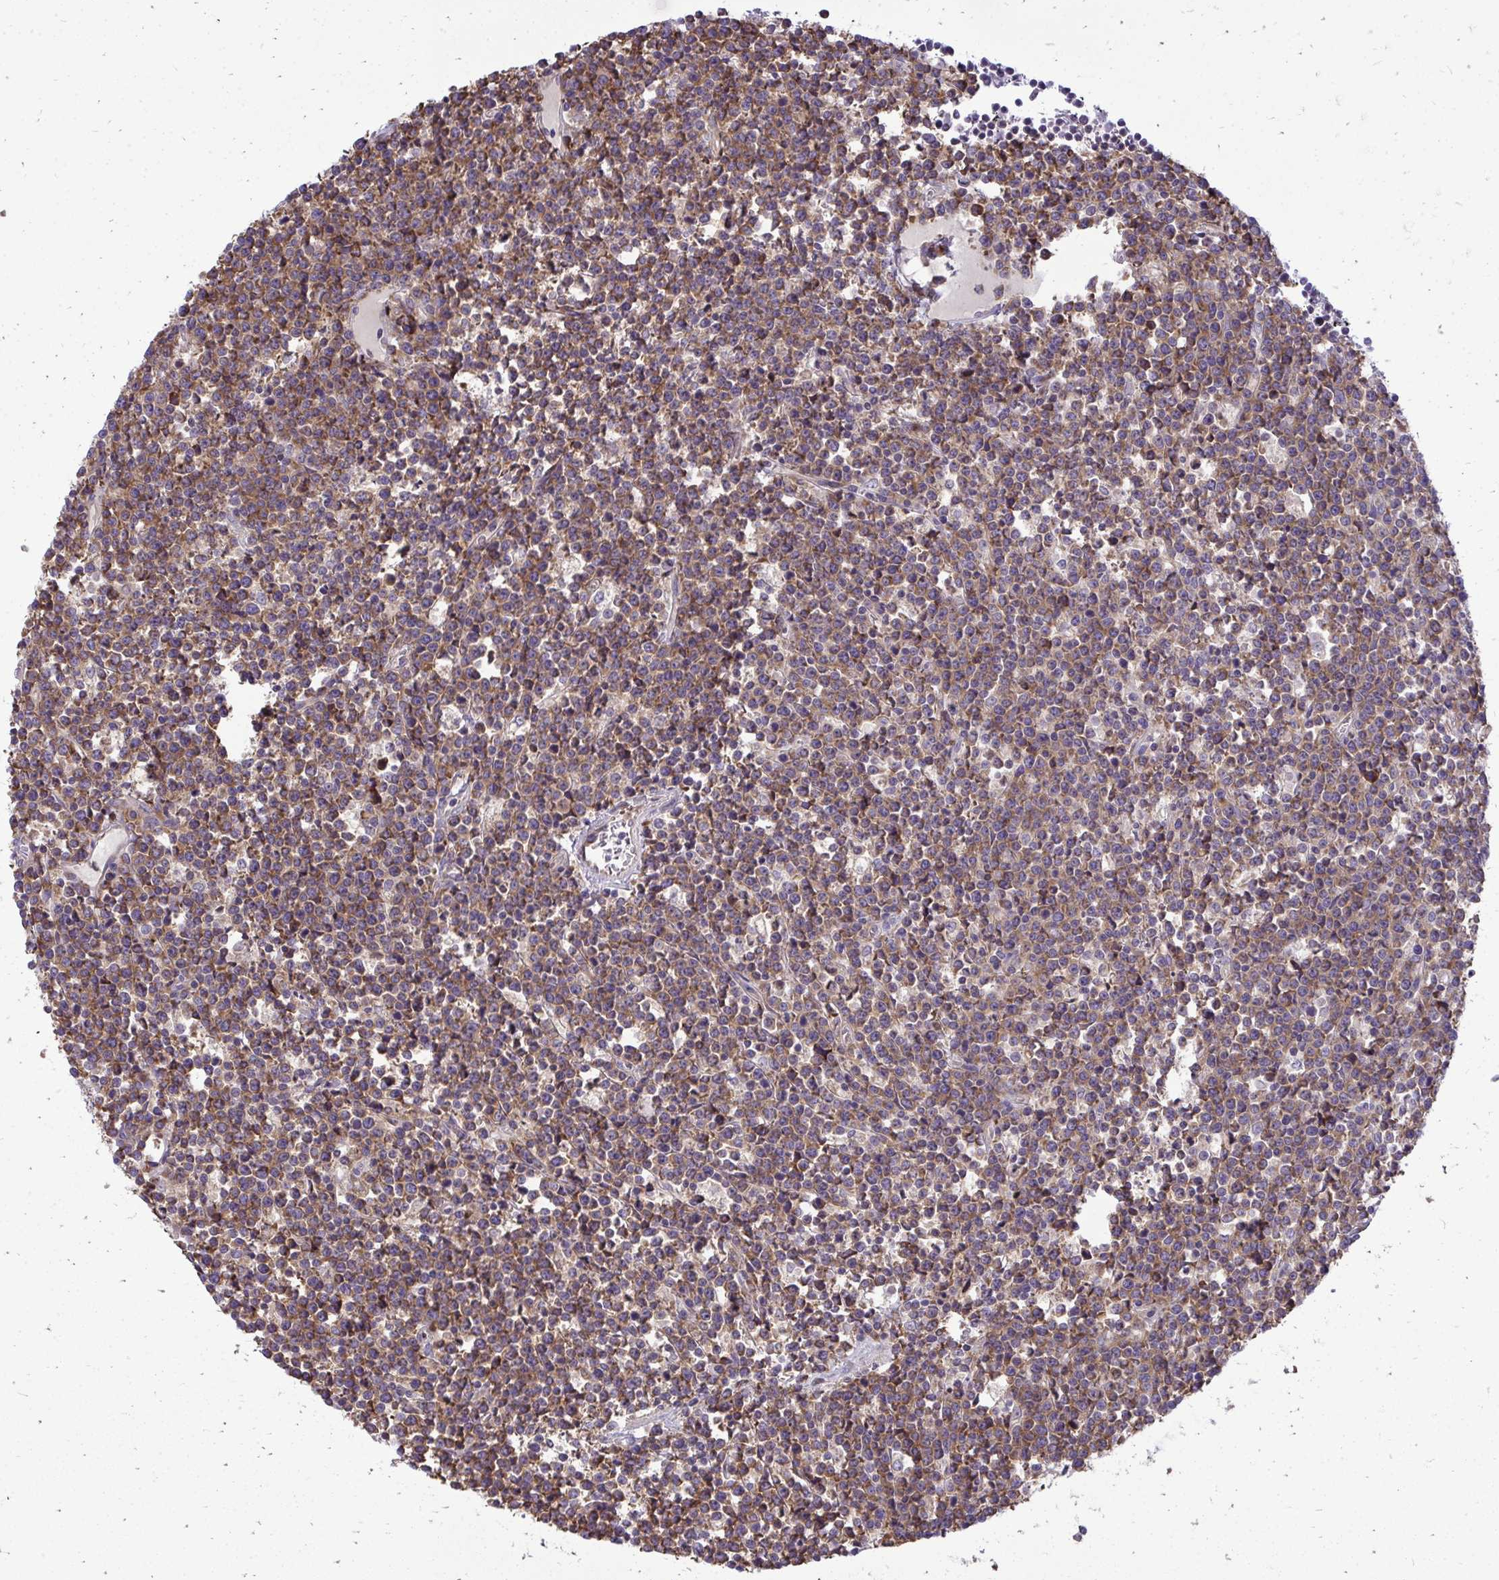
{"staining": {"intensity": "moderate", "quantity": ">75%", "location": "cytoplasmic/membranous"}, "tissue": "lymphoma", "cell_type": "Tumor cells", "image_type": "cancer", "snomed": [{"axis": "morphology", "description": "Malignant lymphoma, non-Hodgkin's type, High grade"}, {"axis": "topography", "description": "Ovary"}], "caption": "Tumor cells exhibit medium levels of moderate cytoplasmic/membranous positivity in approximately >75% of cells in human lymphoma.", "gene": "RPLP2", "patient": {"sex": "female", "age": 56}}